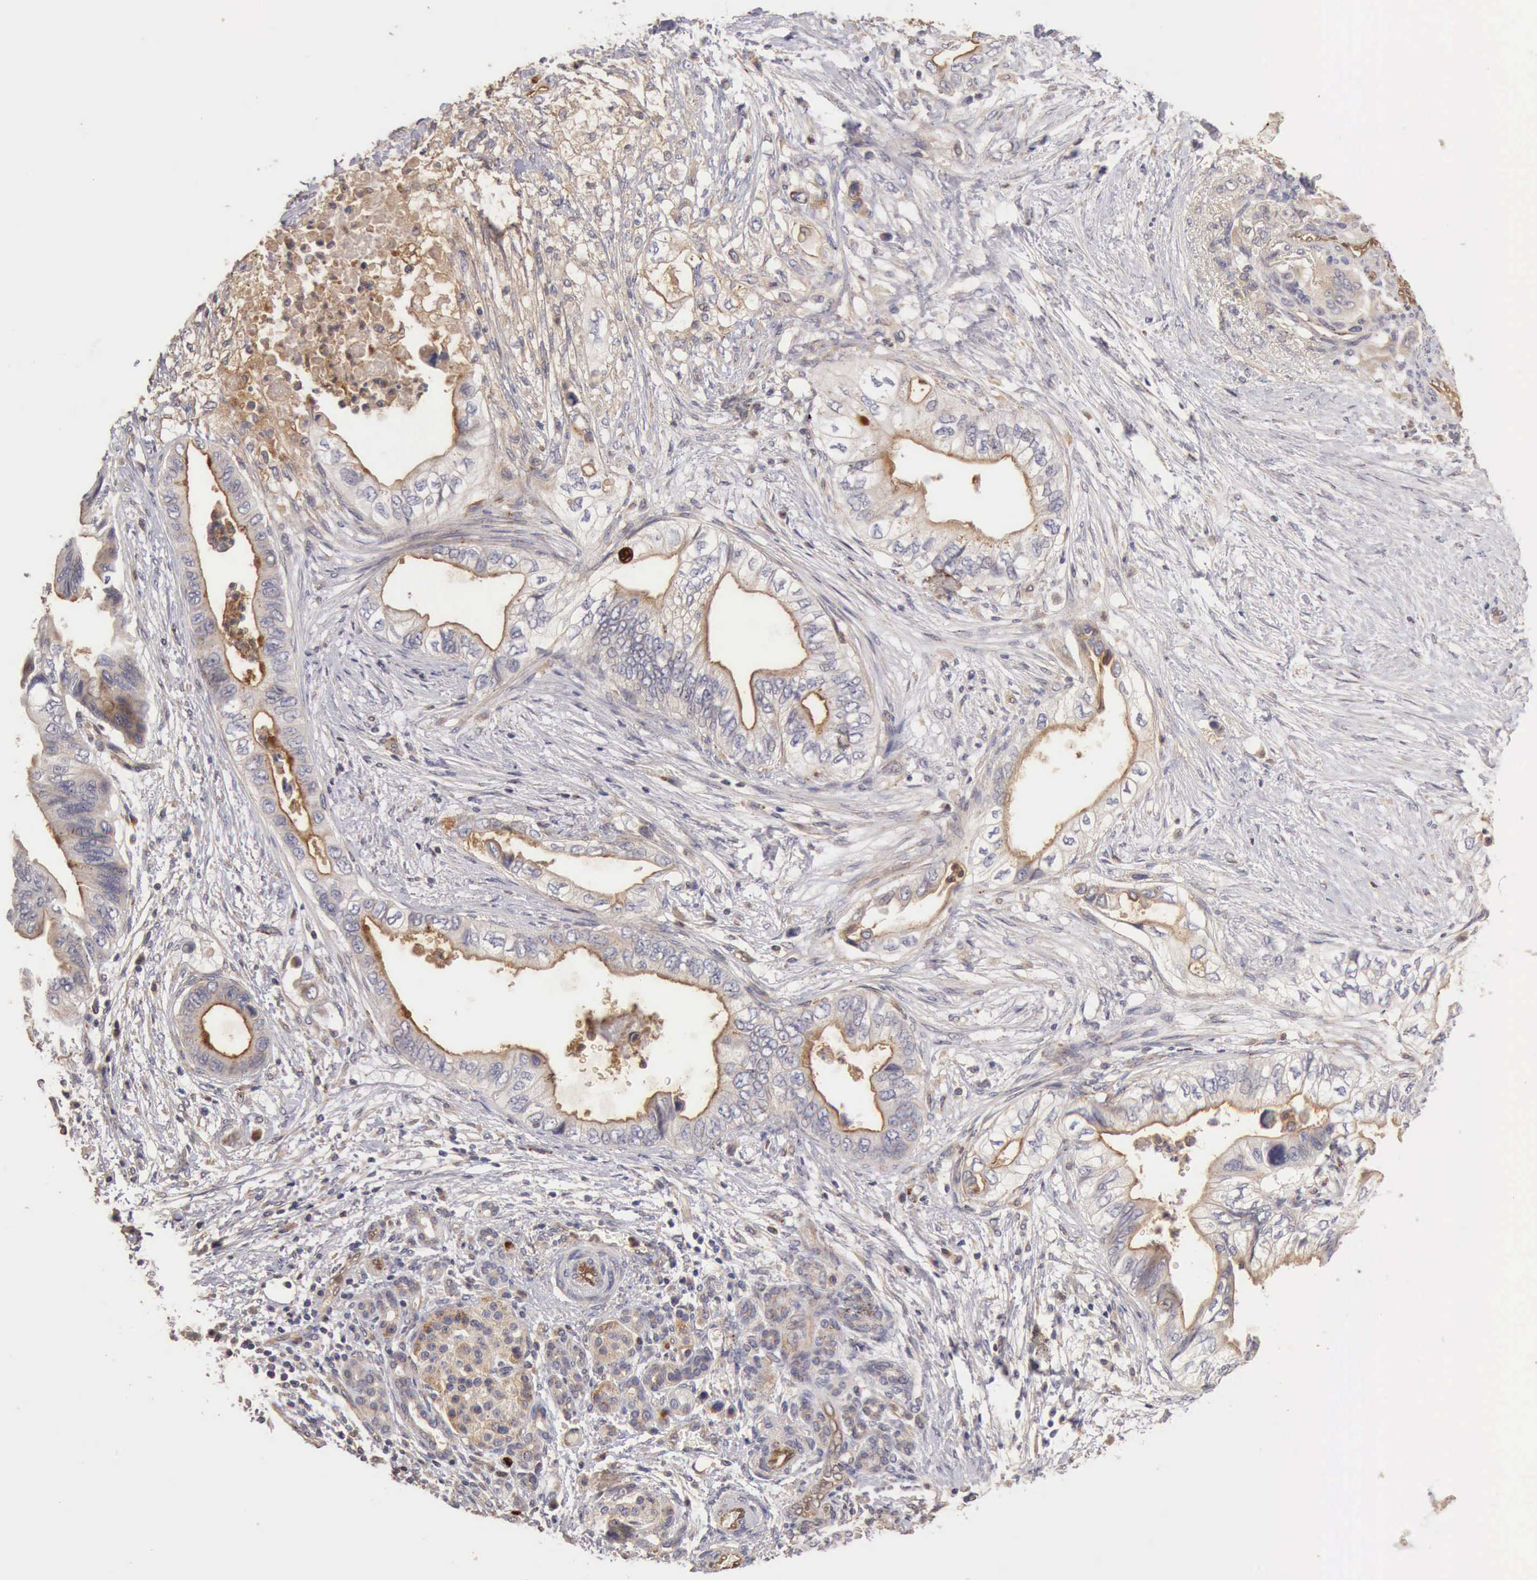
{"staining": {"intensity": "negative", "quantity": "none", "location": "none"}, "tissue": "pancreatic cancer", "cell_type": "Tumor cells", "image_type": "cancer", "snomed": [{"axis": "morphology", "description": "Adenocarcinoma, NOS"}, {"axis": "topography", "description": "Pancreas"}], "caption": "Pancreatic cancer (adenocarcinoma) was stained to show a protein in brown. There is no significant staining in tumor cells. (Brightfield microscopy of DAB immunohistochemistry at high magnification).", "gene": "BMX", "patient": {"sex": "female", "age": 66}}